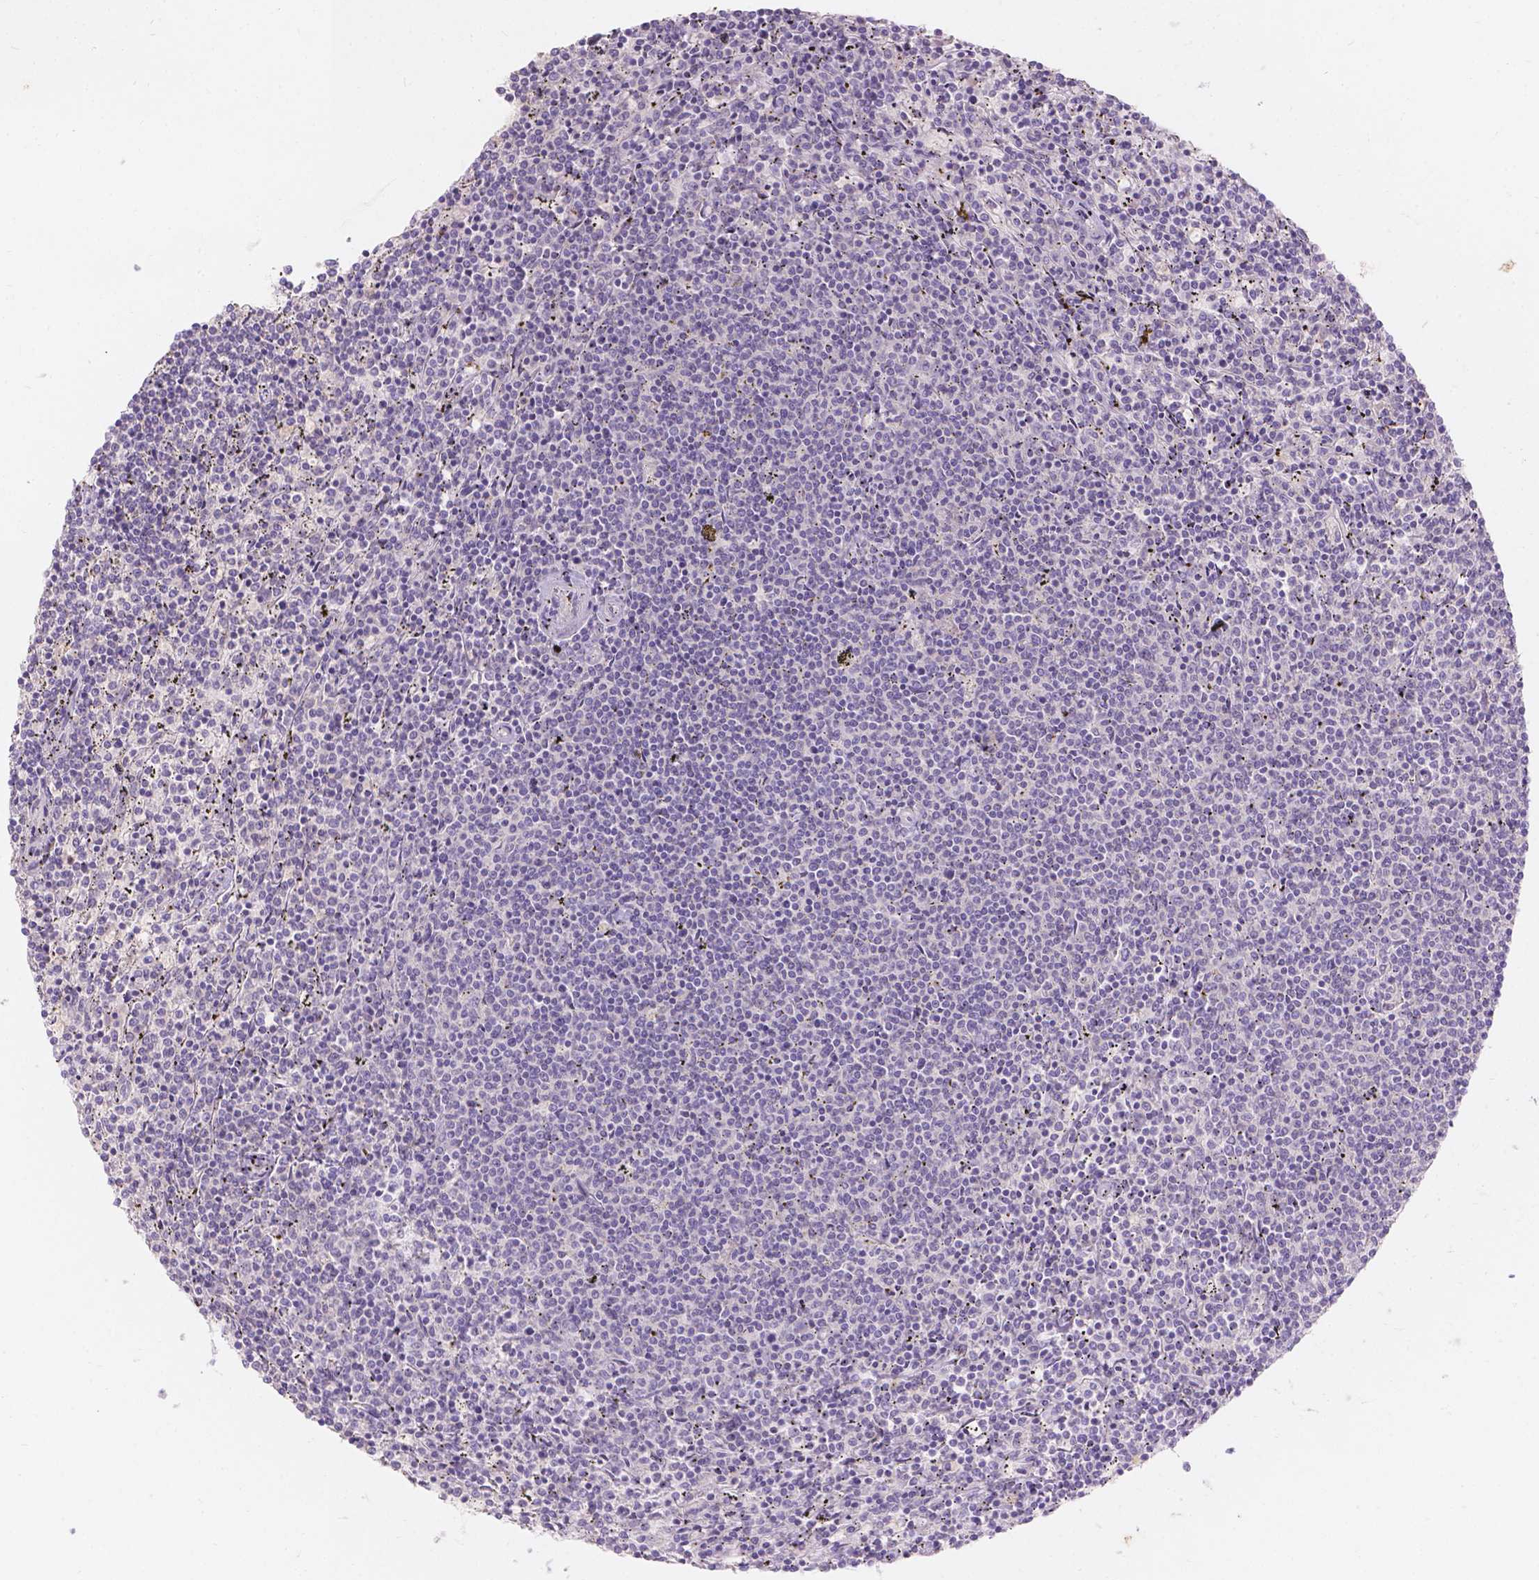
{"staining": {"intensity": "negative", "quantity": "none", "location": "none"}, "tissue": "lymphoma", "cell_type": "Tumor cells", "image_type": "cancer", "snomed": [{"axis": "morphology", "description": "Malignant lymphoma, non-Hodgkin's type, Low grade"}, {"axis": "topography", "description": "Spleen"}], "caption": "A high-resolution micrograph shows immunohistochemistry staining of malignant lymphoma, non-Hodgkin's type (low-grade), which reveals no significant positivity in tumor cells.", "gene": "DCAF4L1", "patient": {"sex": "female", "age": 50}}